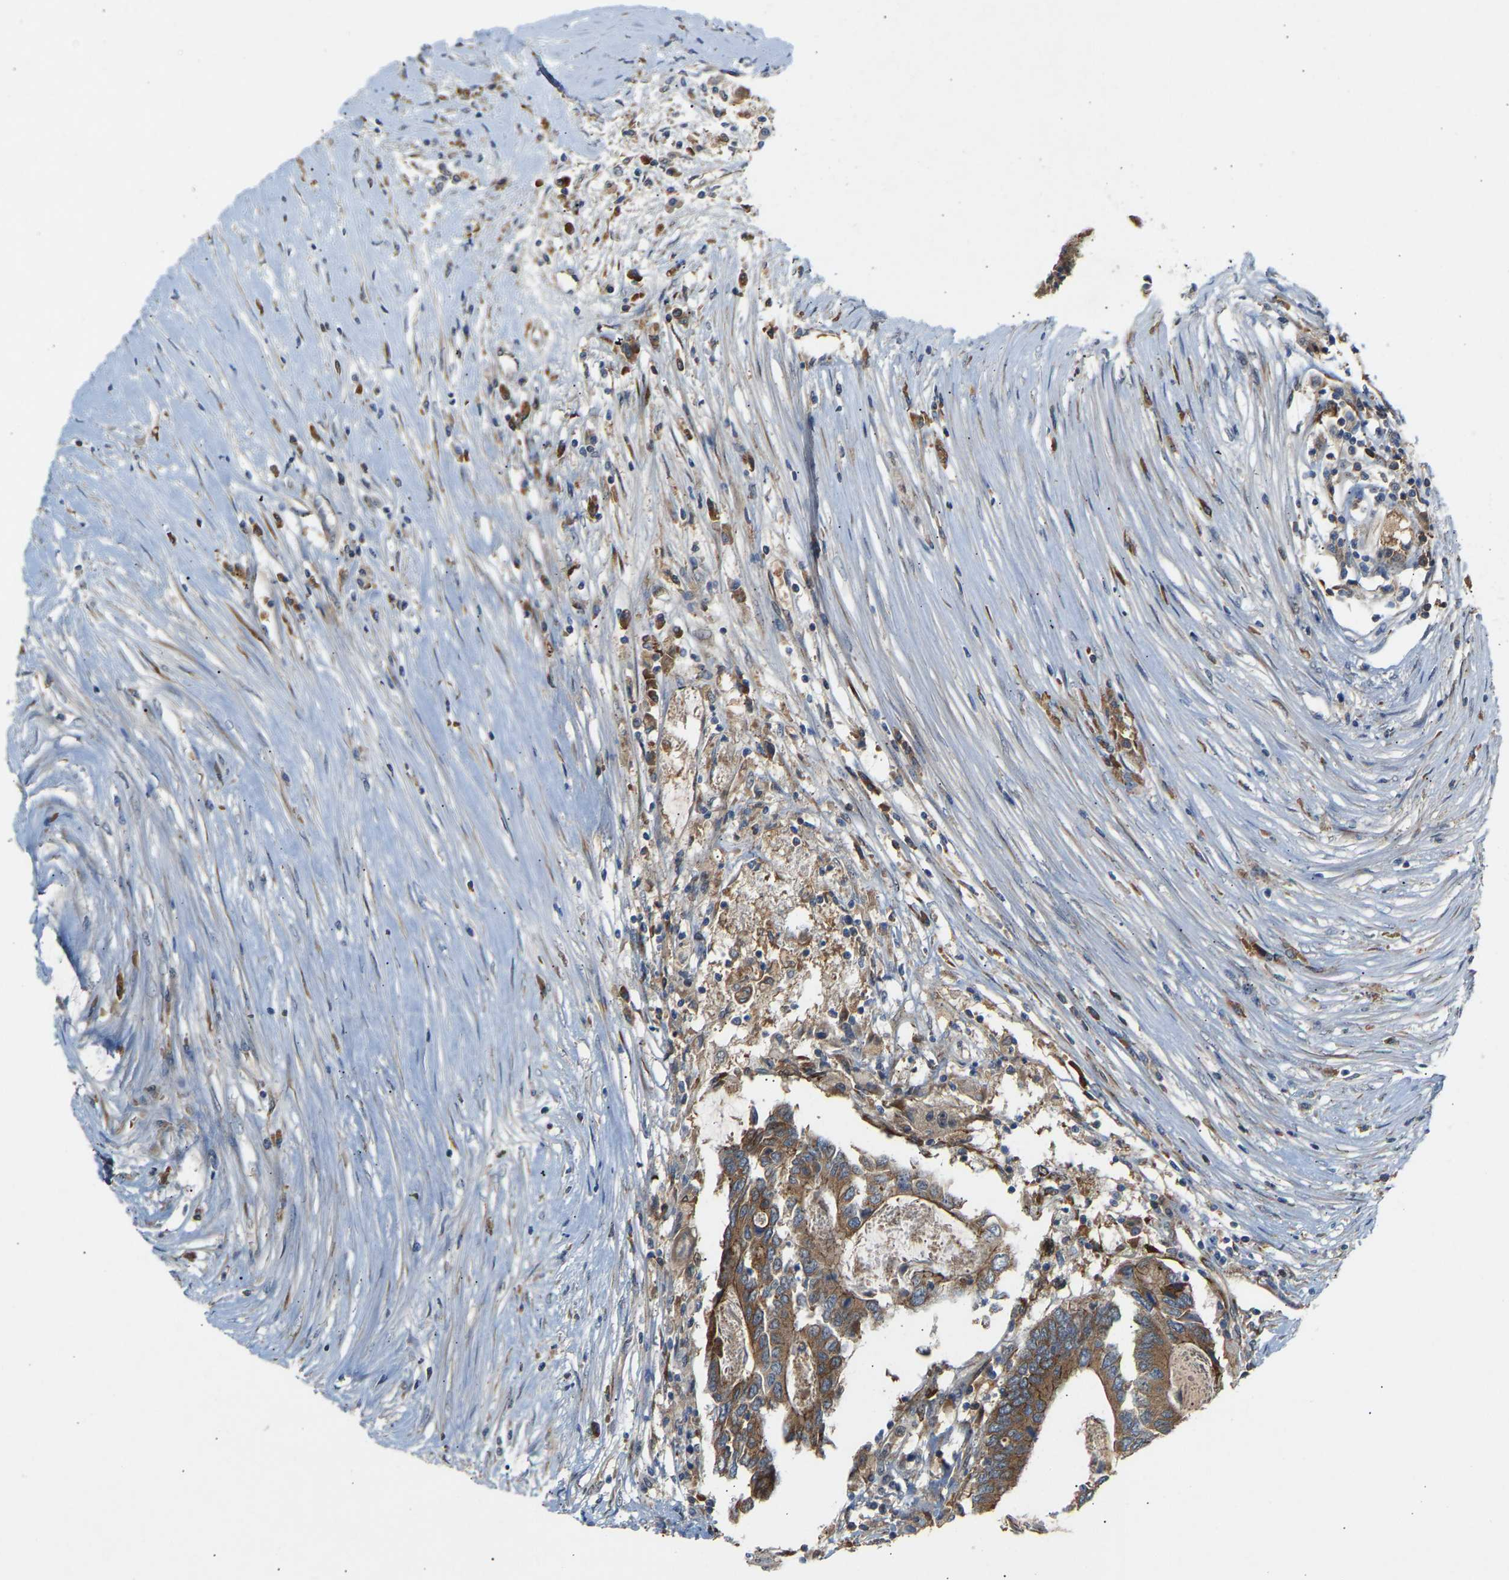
{"staining": {"intensity": "moderate", "quantity": ">75%", "location": "cytoplasmic/membranous"}, "tissue": "colorectal cancer", "cell_type": "Tumor cells", "image_type": "cancer", "snomed": [{"axis": "morphology", "description": "Adenocarcinoma, NOS"}, {"axis": "topography", "description": "Rectum"}], "caption": "Immunohistochemical staining of human adenocarcinoma (colorectal) displays medium levels of moderate cytoplasmic/membranous protein staining in approximately >75% of tumor cells.", "gene": "PTCD1", "patient": {"sex": "male", "age": 63}}